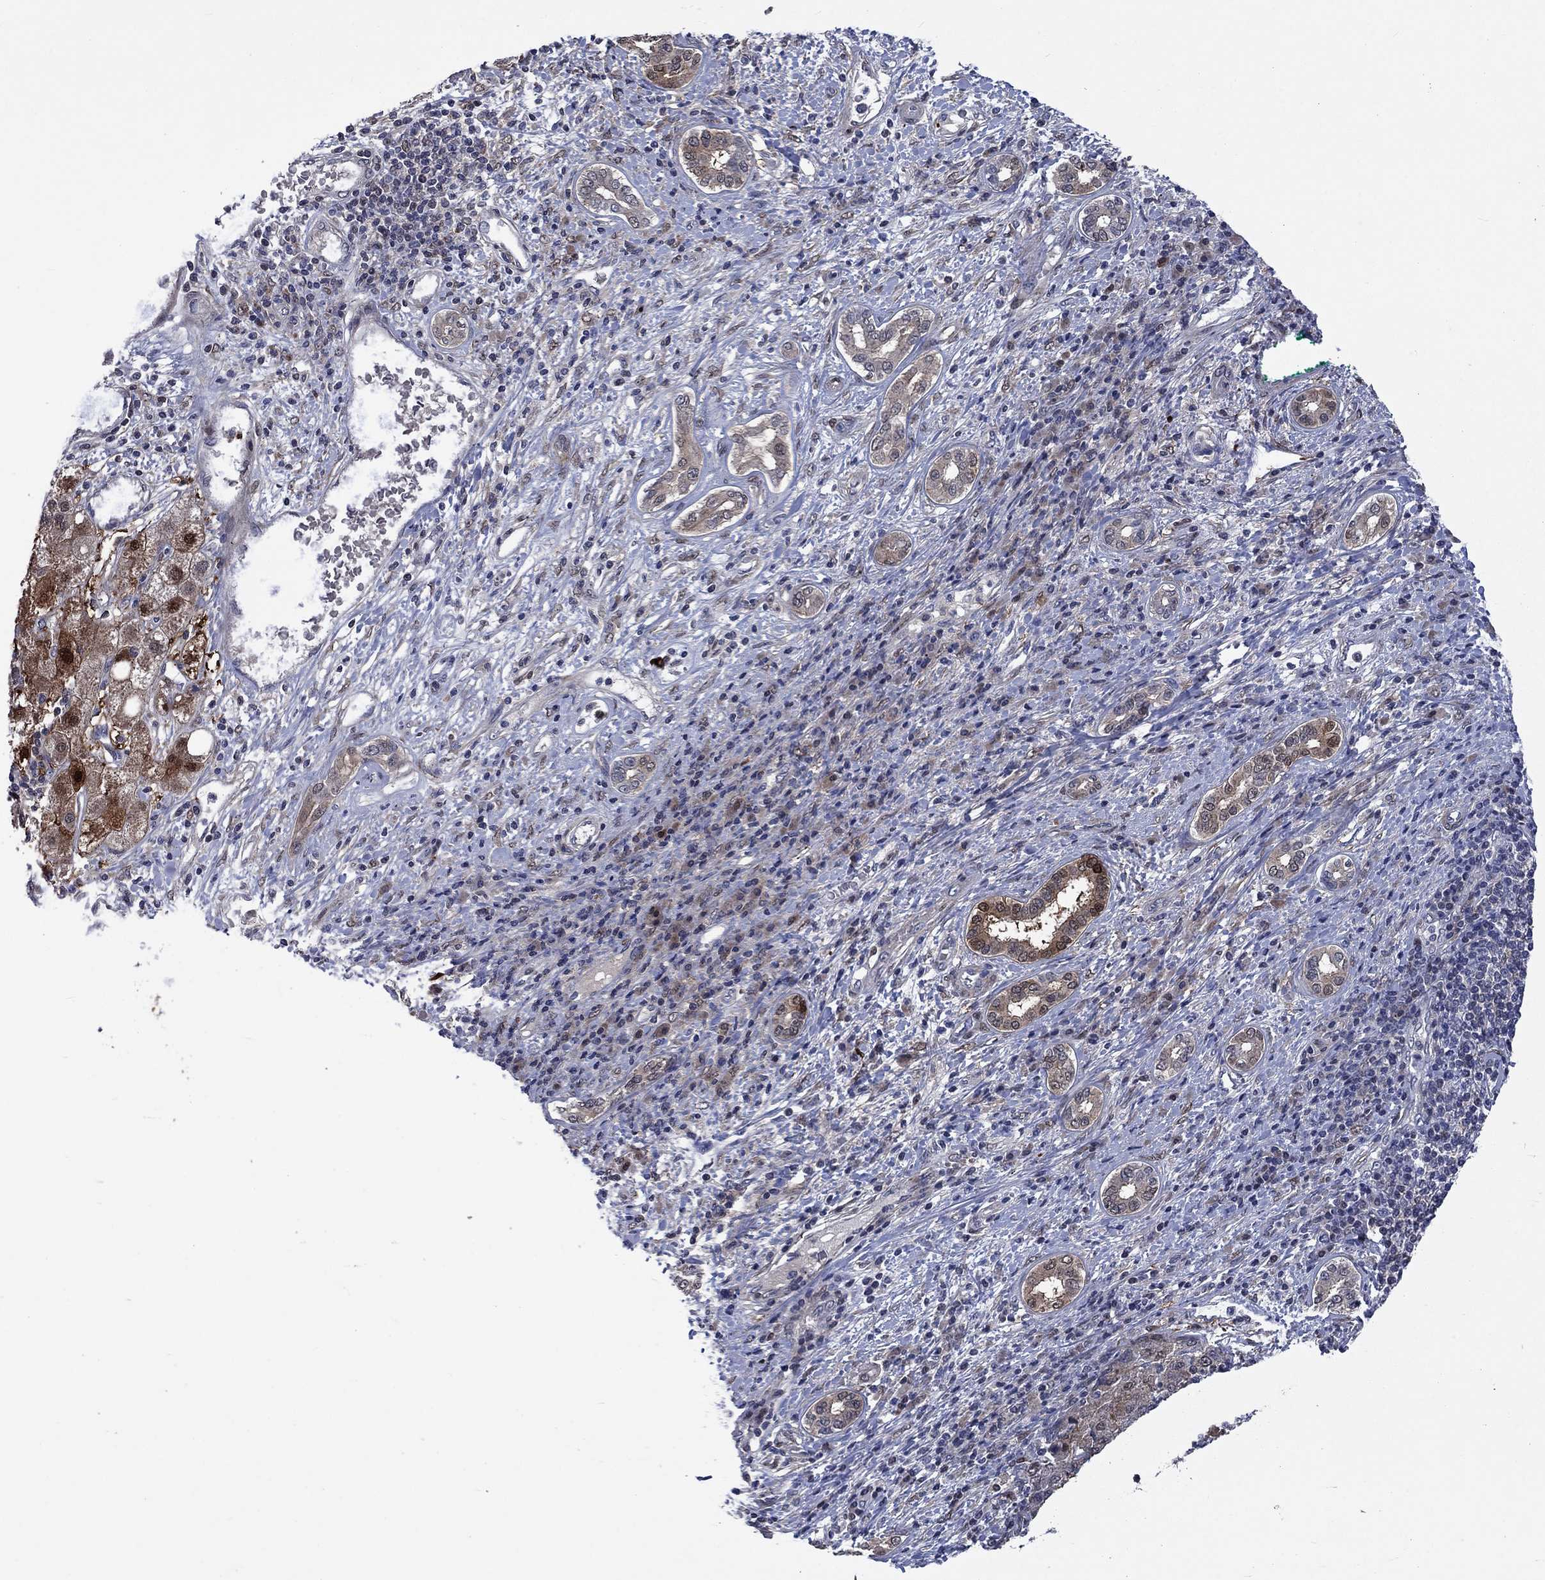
{"staining": {"intensity": "strong", "quantity": ">75%", "location": "cytoplasmic/membranous,nuclear"}, "tissue": "liver cancer", "cell_type": "Tumor cells", "image_type": "cancer", "snomed": [{"axis": "morphology", "description": "Carcinoma, Hepatocellular, NOS"}, {"axis": "topography", "description": "Liver"}], "caption": "A brown stain labels strong cytoplasmic/membranous and nuclear staining of a protein in liver hepatocellular carcinoma tumor cells.", "gene": "CBR1", "patient": {"sex": "male", "age": 65}}